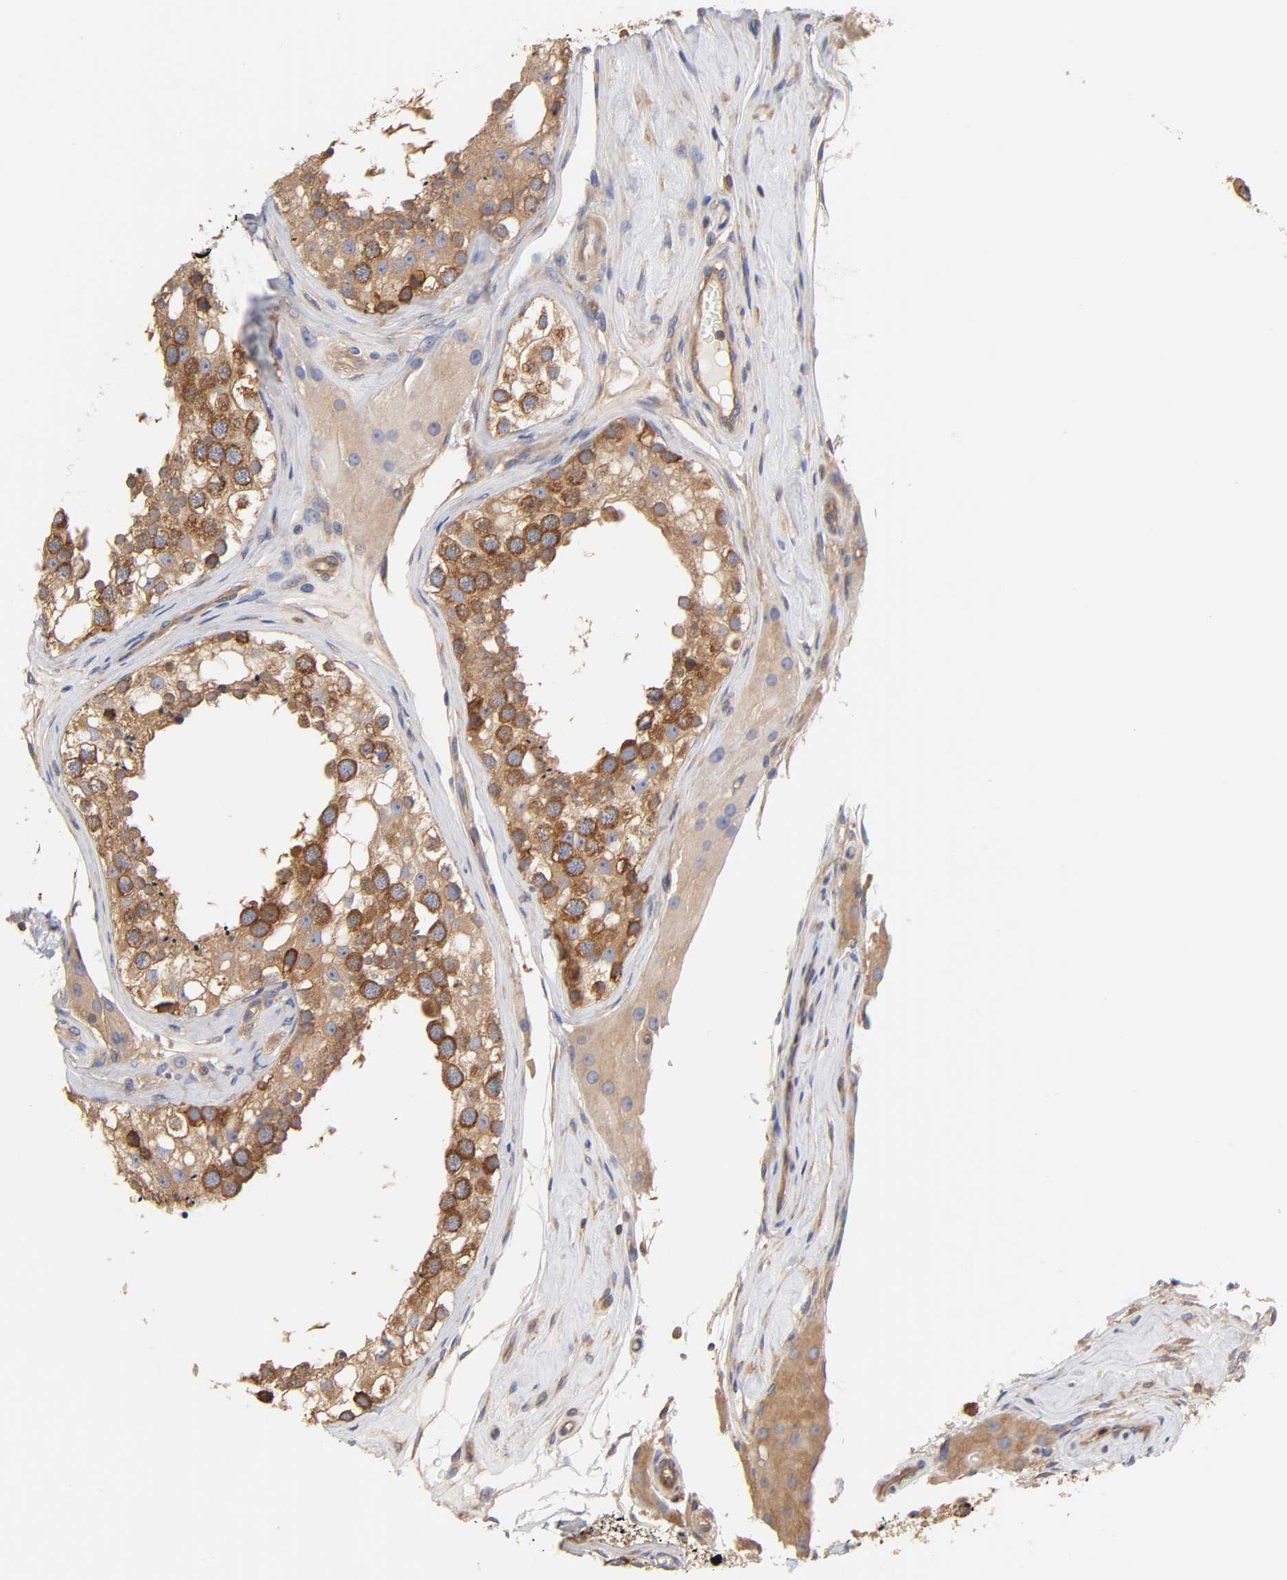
{"staining": {"intensity": "moderate", "quantity": ">75%", "location": "cytoplasmic/membranous"}, "tissue": "testis", "cell_type": "Cells in seminiferous ducts", "image_type": "normal", "snomed": [{"axis": "morphology", "description": "Normal tissue, NOS"}, {"axis": "topography", "description": "Testis"}], "caption": "High-magnification brightfield microscopy of unremarkable testis stained with DAB (3,3'-diaminobenzidine) (brown) and counterstained with hematoxylin (blue). cells in seminiferous ducts exhibit moderate cytoplasmic/membranous expression is appreciated in about>75% of cells. Ihc stains the protein in brown and the nuclei are stained blue.", "gene": "STRN3", "patient": {"sex": "male", "age": 68}}